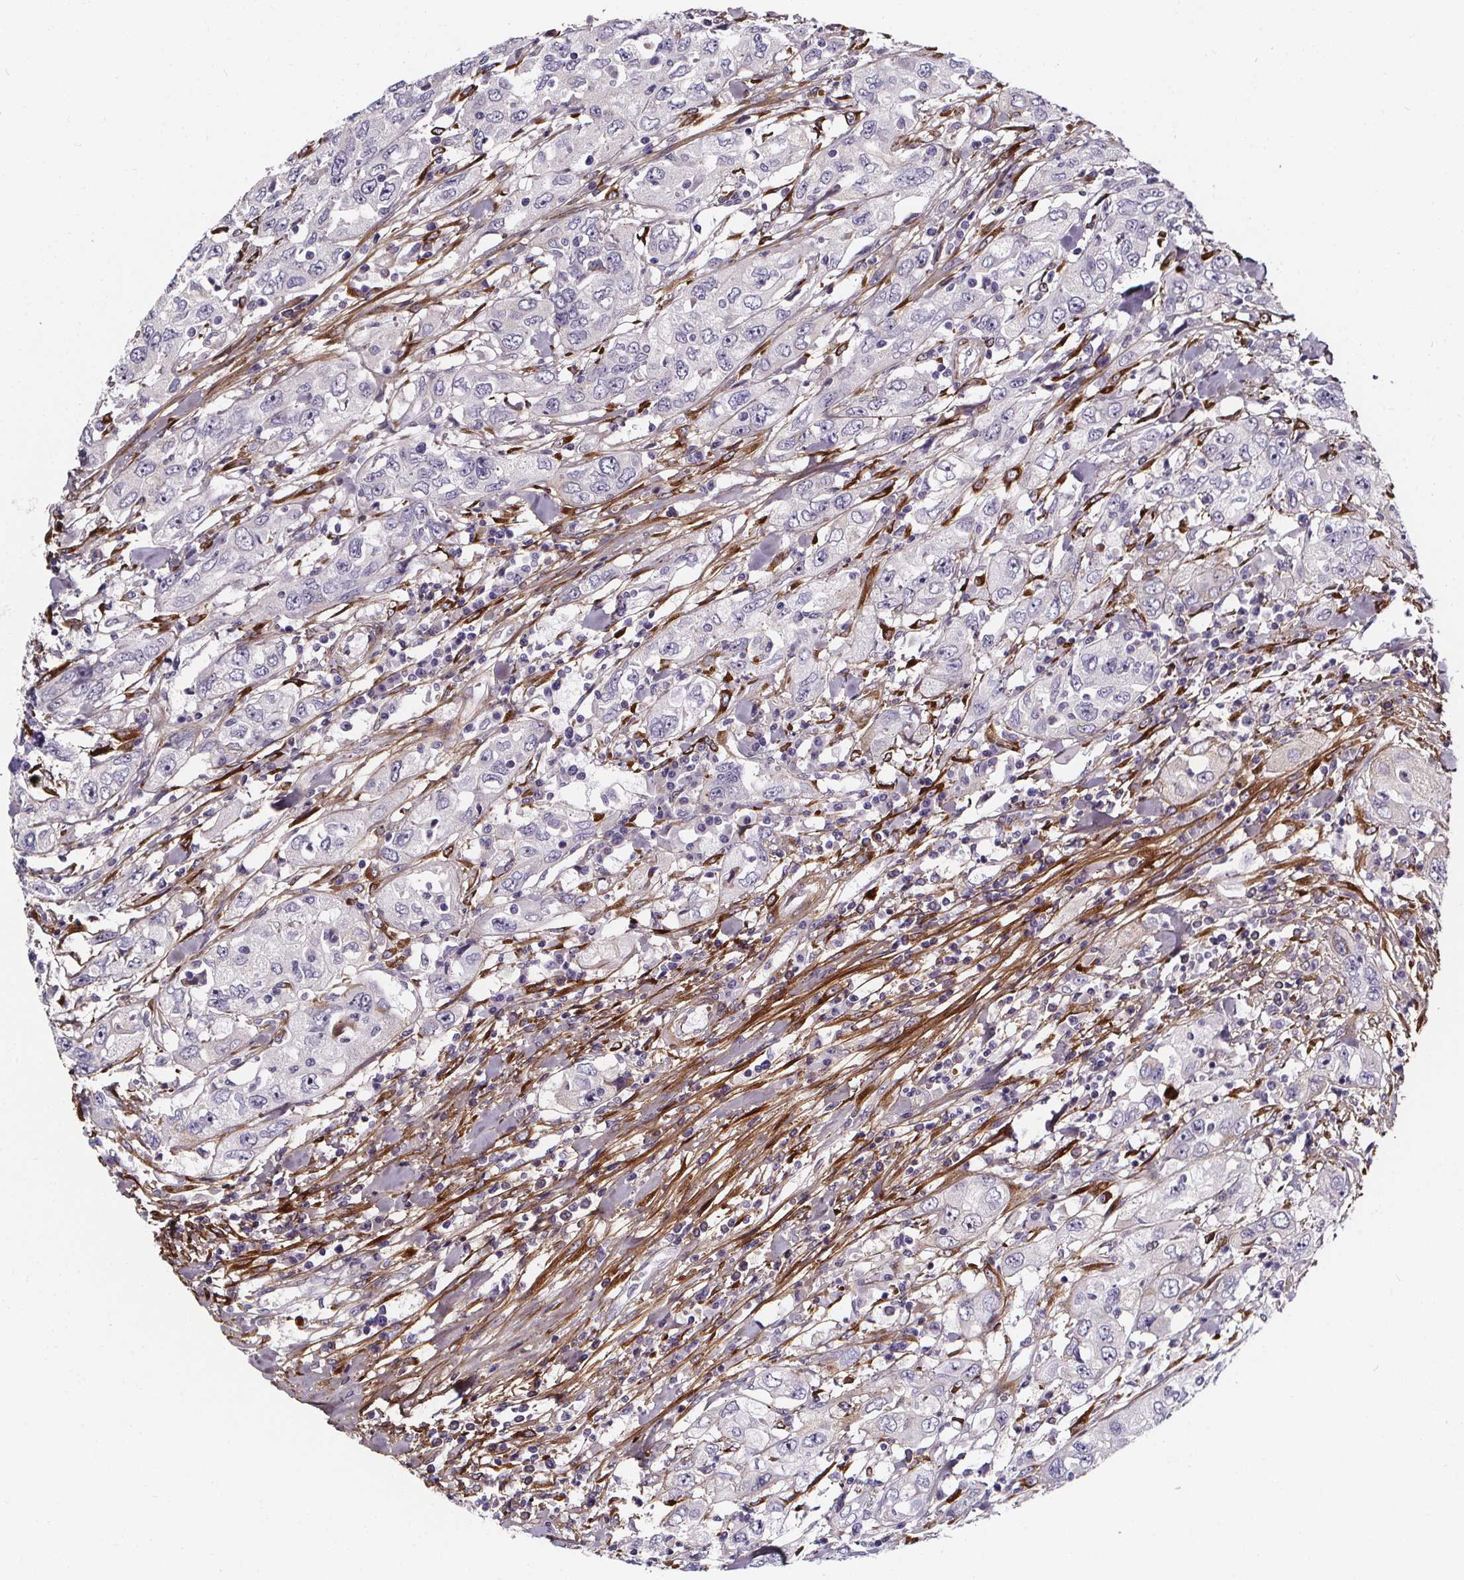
{"staining": {"intensity": "negative", "quantity": "none", "location": "none"}, "tissue": "urothelial cancer", "cell_type": "Tumor cells", "image_type": "cancer", "snomed": [{"axis": "morphology", "description": "Urothelial carcinoma, High grade"}, {"axis": "topography", "description": "Urinary bladder"}], "caption": "Tumor cells show no significant expression in urothelial carcinoma (high-grade).", "gene": "AEBP1", "patient": {"sex": "male", "age": 76}}